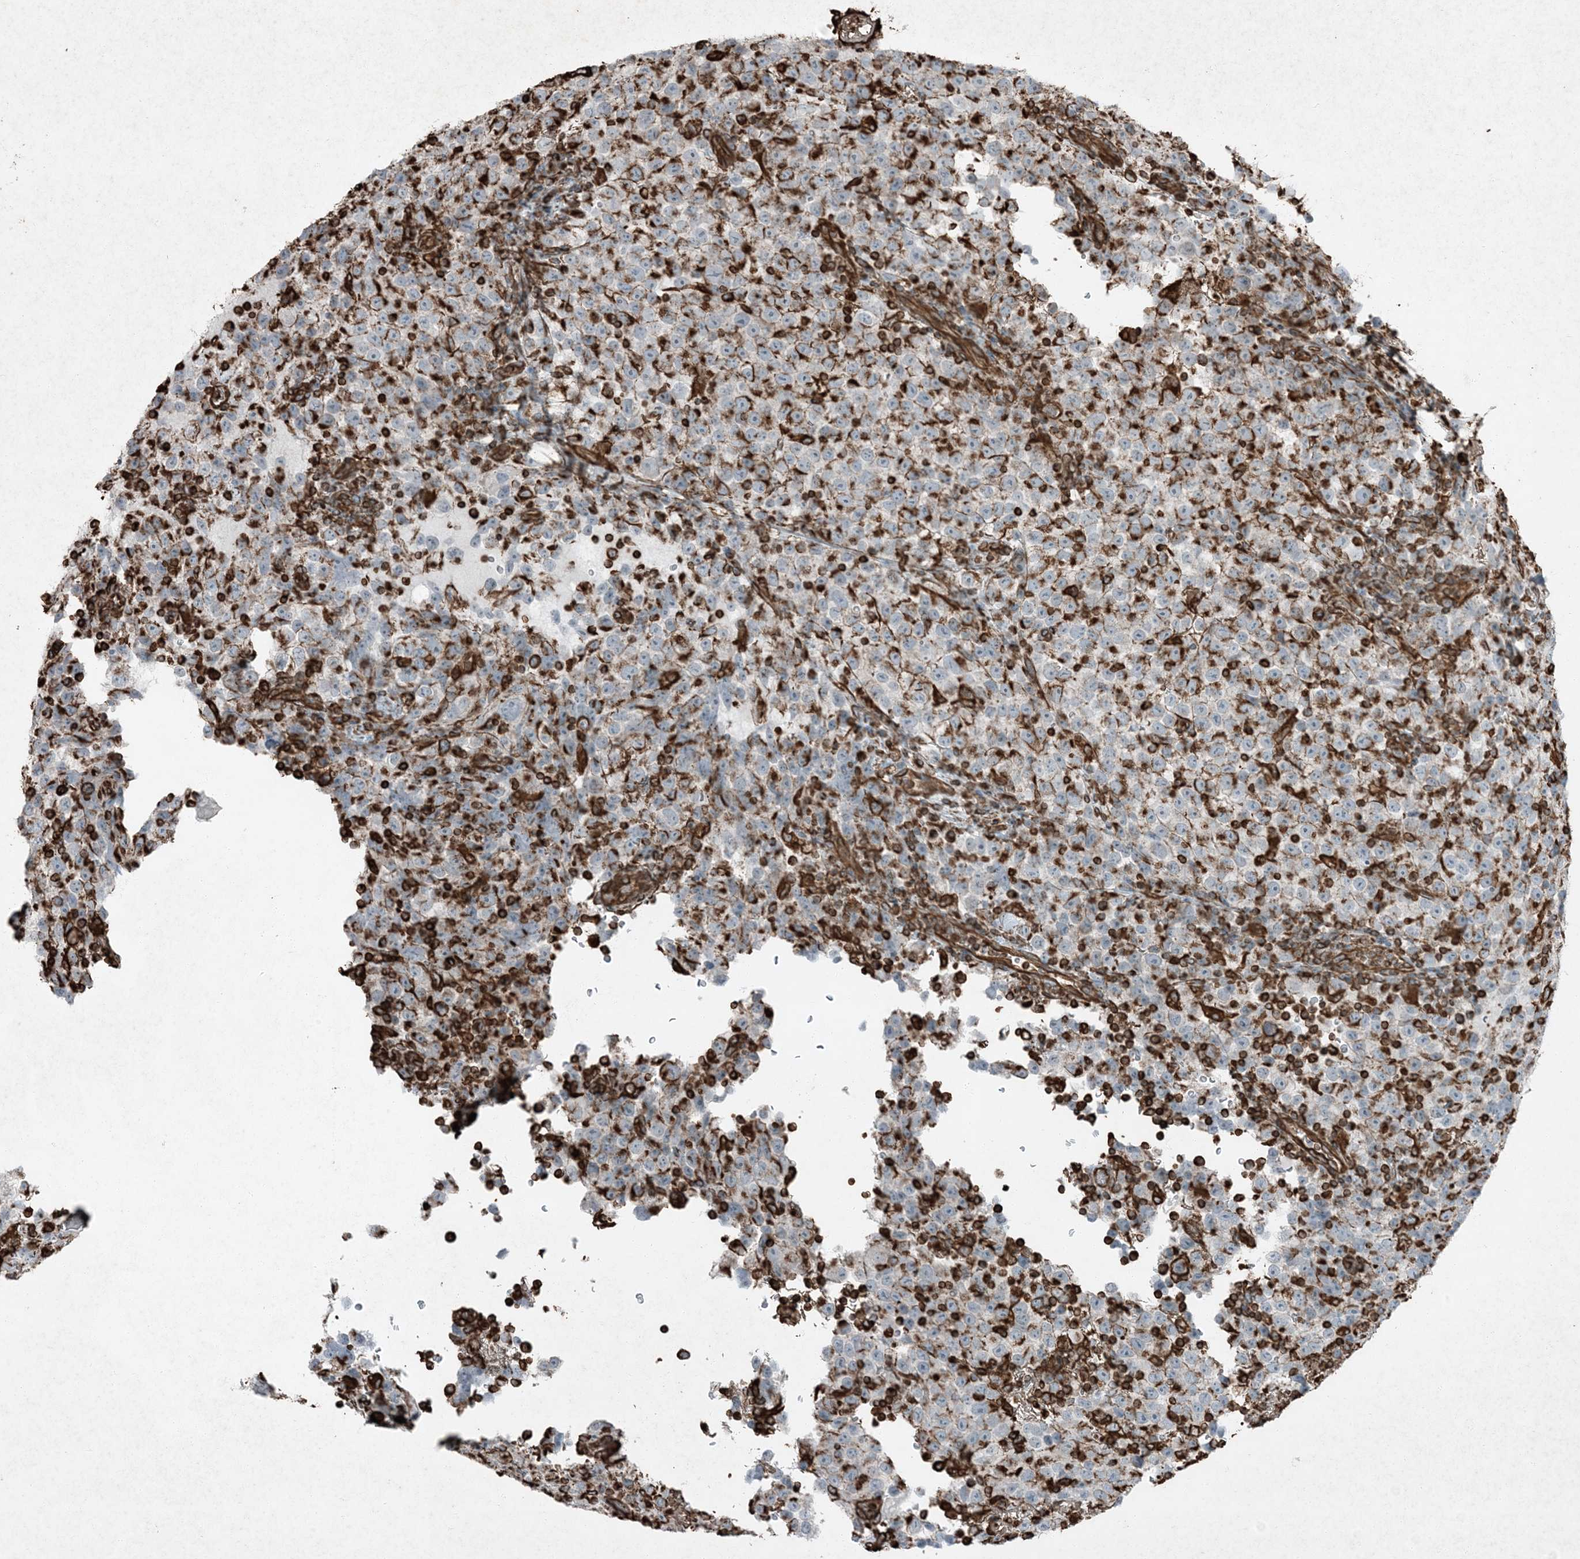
{"staining": {"intensity": "strong", "quantity": "<25%", "location": "cytoplasmic/membranous"}, "tissue": "testis cancer", "cell_type": "Tumor cells", "image_type": "cancer", "snomed": [{"axis": "morphology", "description": "Seminoma, NOS"}, {"axis": "topography", "description": "Testis"}], "caption": "Human testis cancer stained for a protein (brown) exhibits strong cytoplasmic/membranous positive expression in about <25% of tumor cells.", "gene": "RYK", "patient": {"sex": "male", "age": 22}}